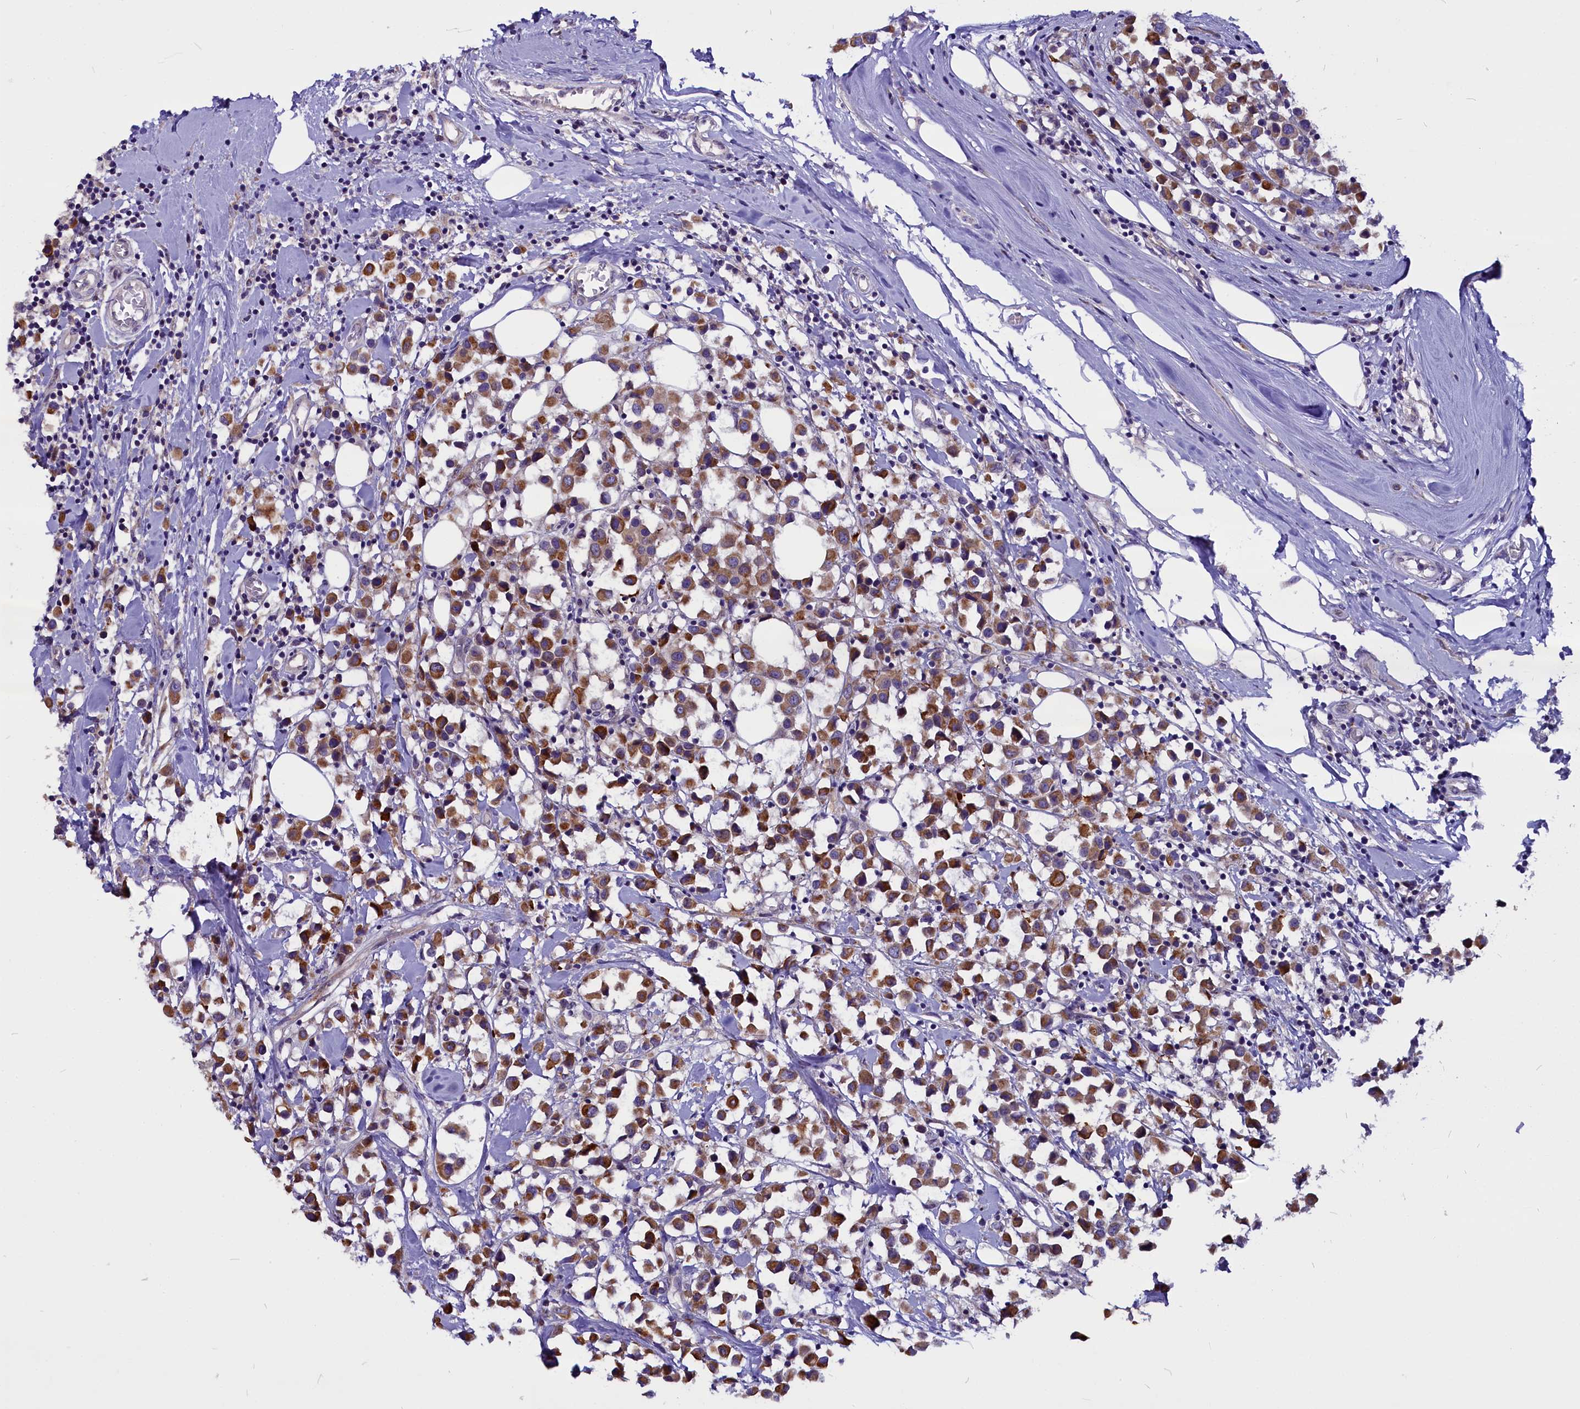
{"staining": {"intensity": "moderate", "quantity": "25%-75%", "location": "cytoplasmic/membranous"}, "tissue": "breast cancer", "cell_type": "Tumor cells", "image_type": "cancer", "snomed": [{"axis": "morphology", "description": "Duct carcinoma"}, {"axis": "topography", "description": "Breast"}], "caption": "Moderate cytoplasmic/membranous positivity is appreciated in approximately 25%-75% of tumor cells in breast invasive ductal carcinoma.", "gene": "CEP170", "patient": {"sex": "female", "age": 61}}